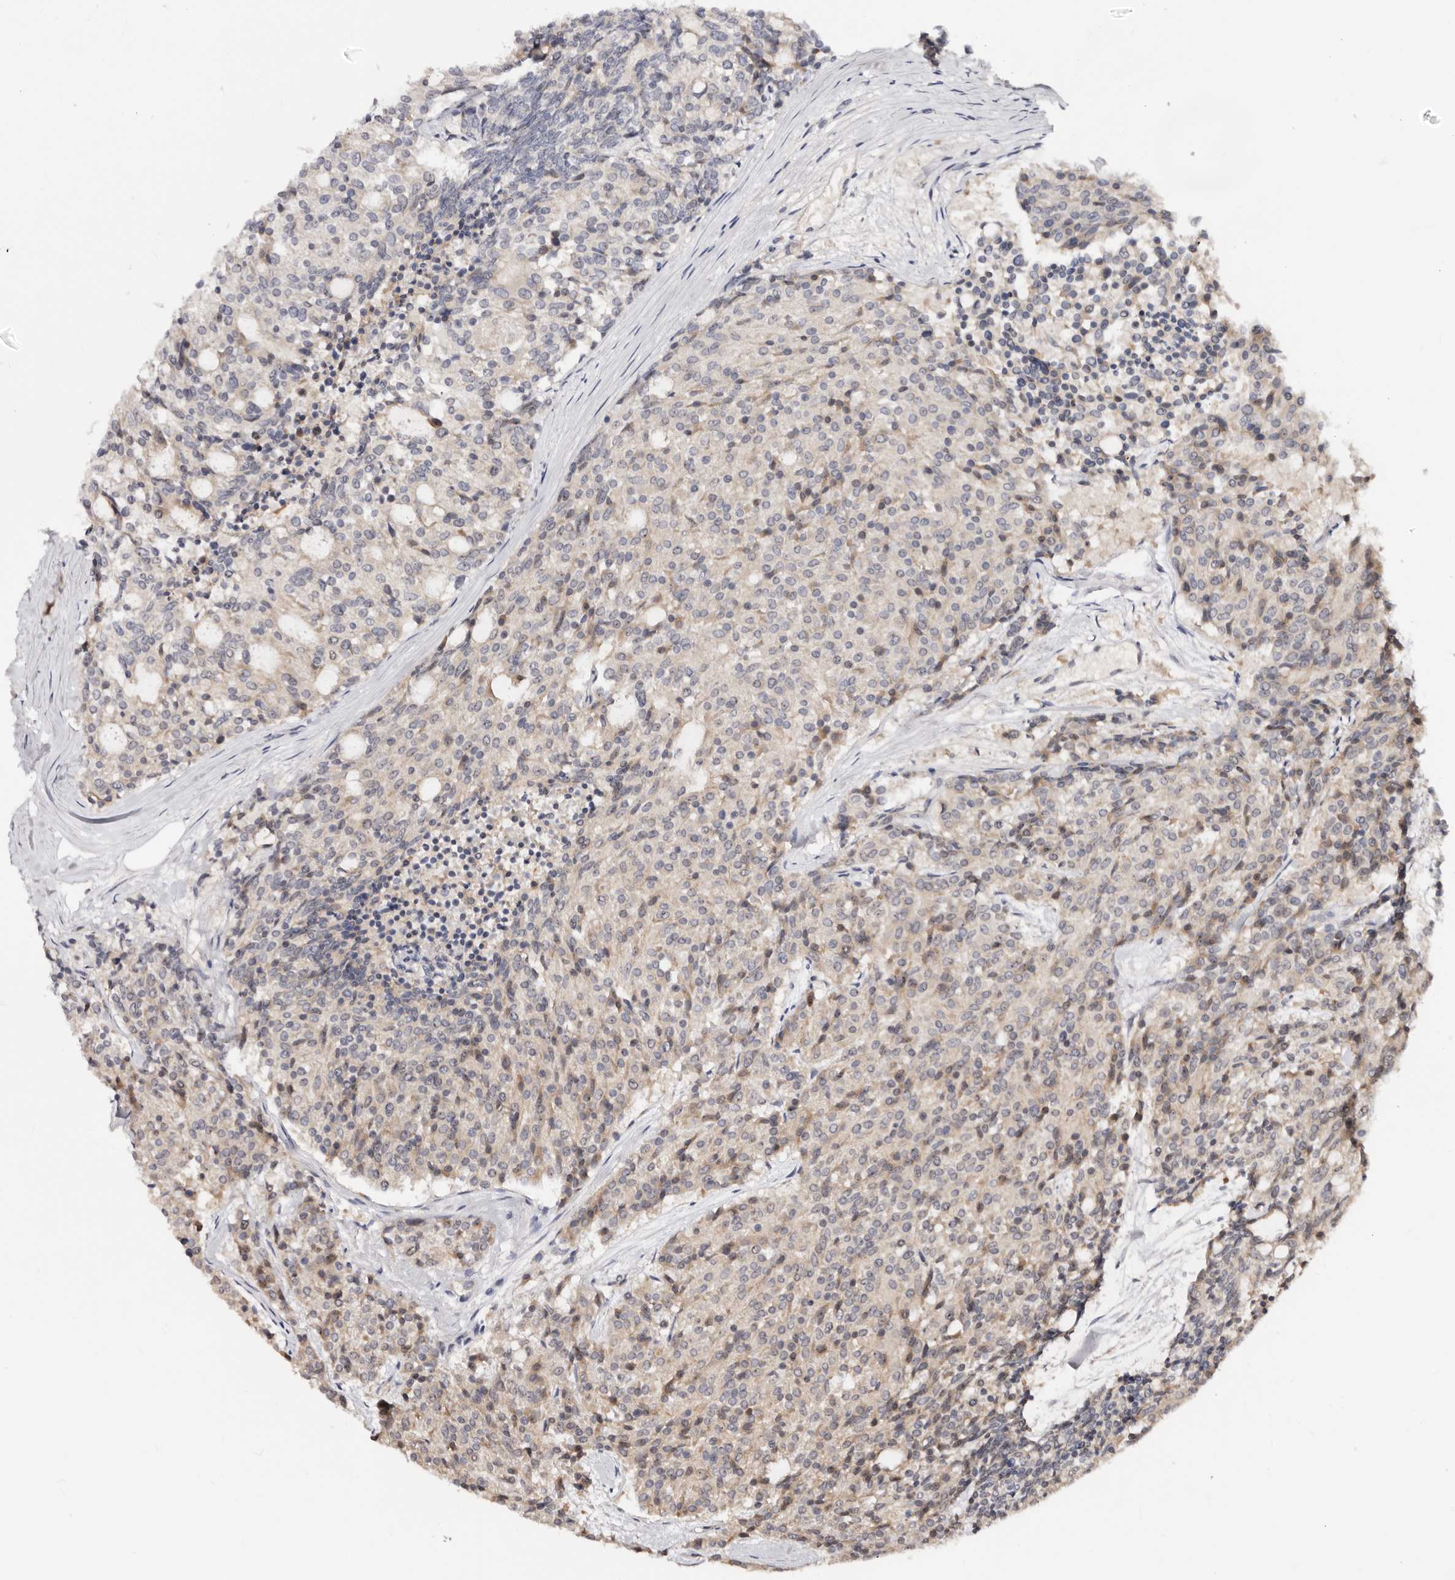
{"staining": {"intensity": "negative", "quantity": "none", "location": "none"}, "tissue": "carcinoid", "cell_type": "Tumor cells", "image_type": "cancer", "snomed": [{"axis": "morphology", "description": "Carcinoid, malignant, NOS"}, {"axis": "topography", "description": "Pancreas"}], "caption": "DAB immunohistochemical staining of carcinoid (malignant) displays no significant expression in tumor cells. Brightfield microscopy of IHC stained with DAB (3,3'-diaminobenzidine) (brown) and hematoxylin (blue), captured at high magnification.", "gene": "APOL6", "patient": {"sex": "female", "age": 54}}